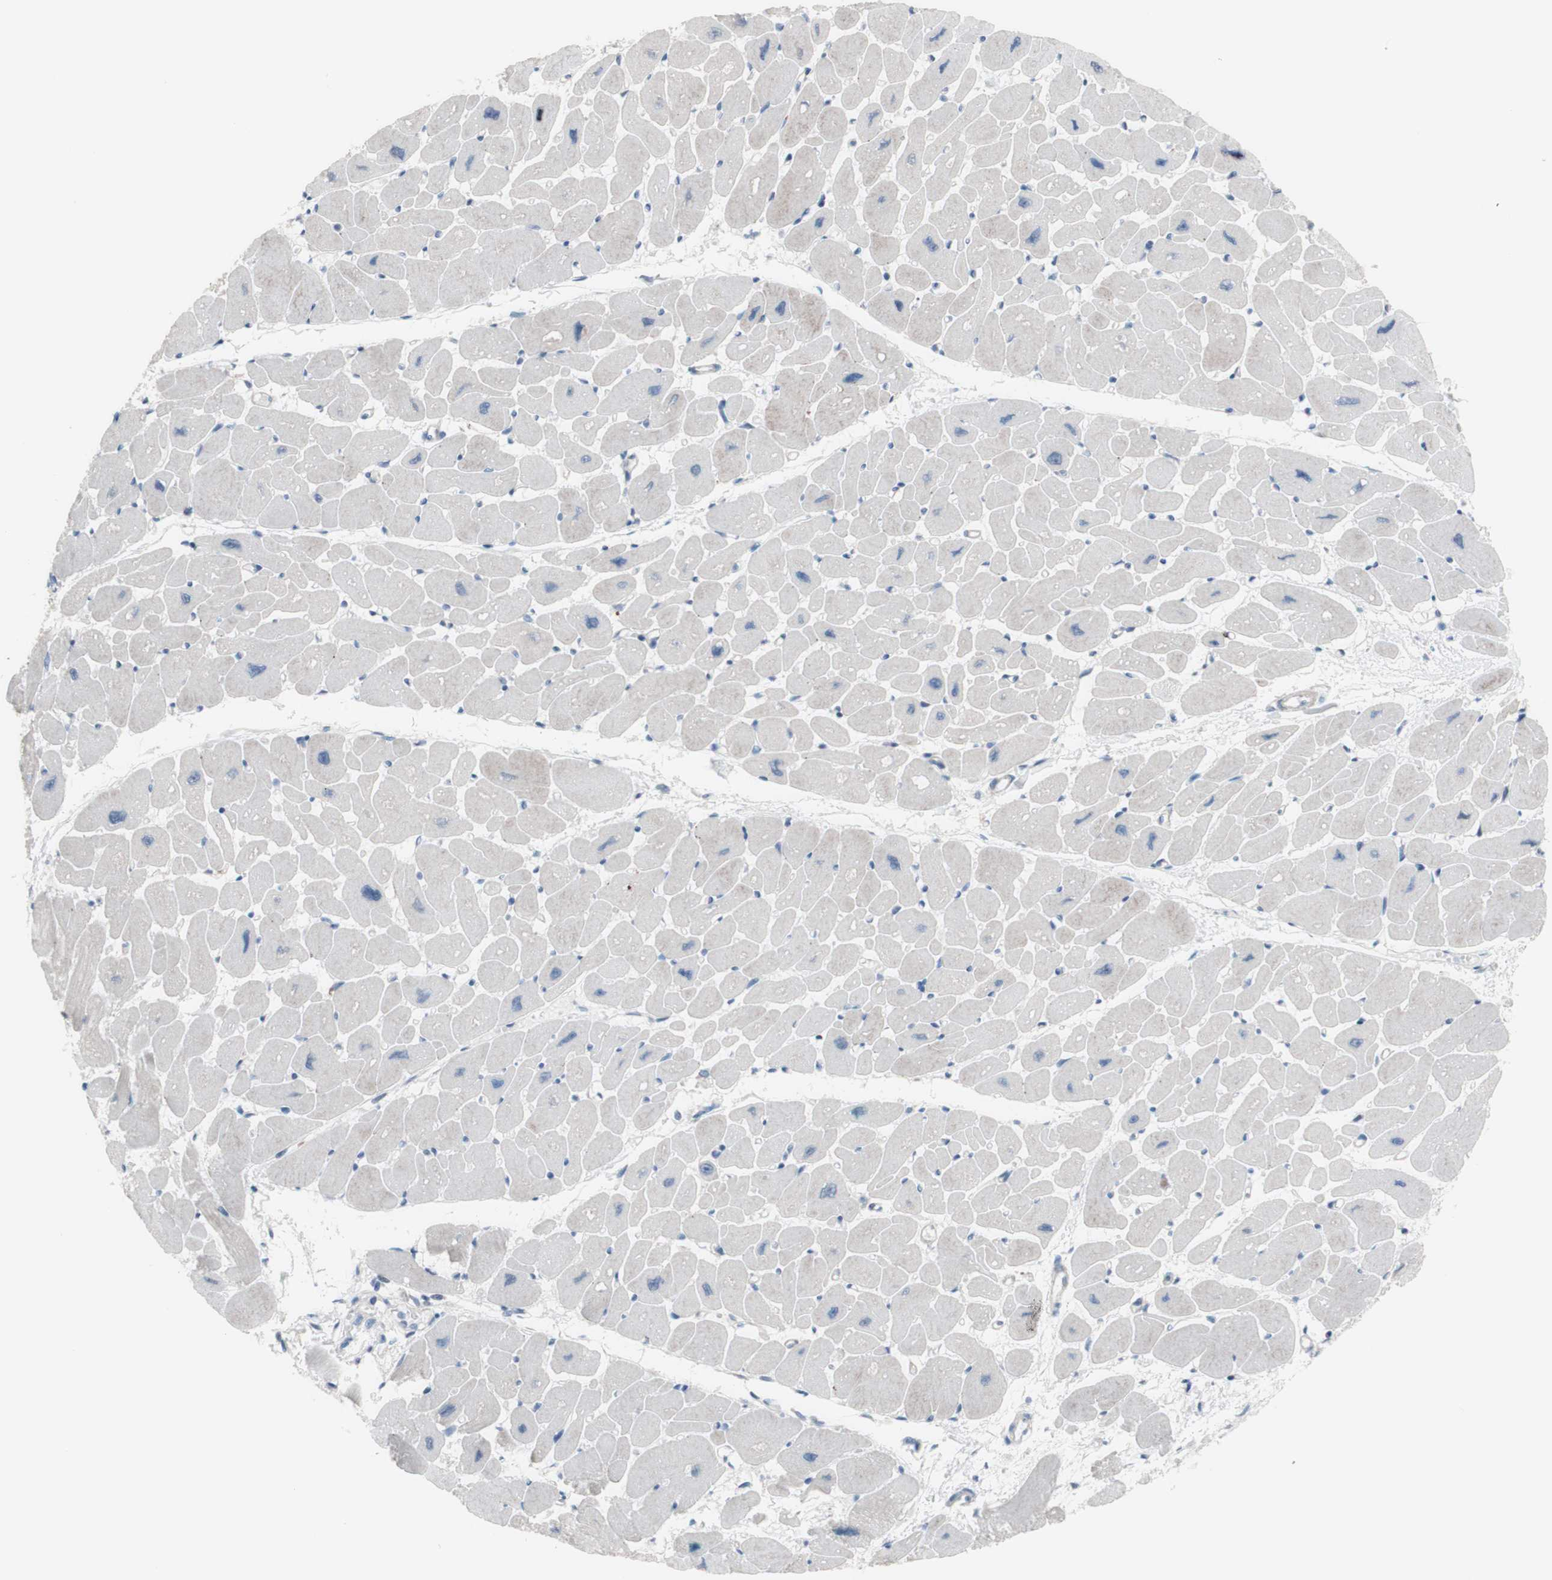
{"staining": {"intensity": "negative", "quantity": "none", "location": "none"}, "tissue": "heart muscle", "cell_type": "Cardiomyocytes", "image_type": "normal", "snomed": [{"axis": "morphology", "description": "Normal tissue, NOS"}, {"axis": "topography", "description": "Heart"}], "caption": "Immunohistochemistry (IHC) histopathology image of unremarkable heart muscle: human heart muscle stained with DAB (3,3'-diaminobenzidine) displays no significant protein staining in cardiomyocytes.", "gene": "PHTF2", "patient": {"sex": "female", "age": 54}}